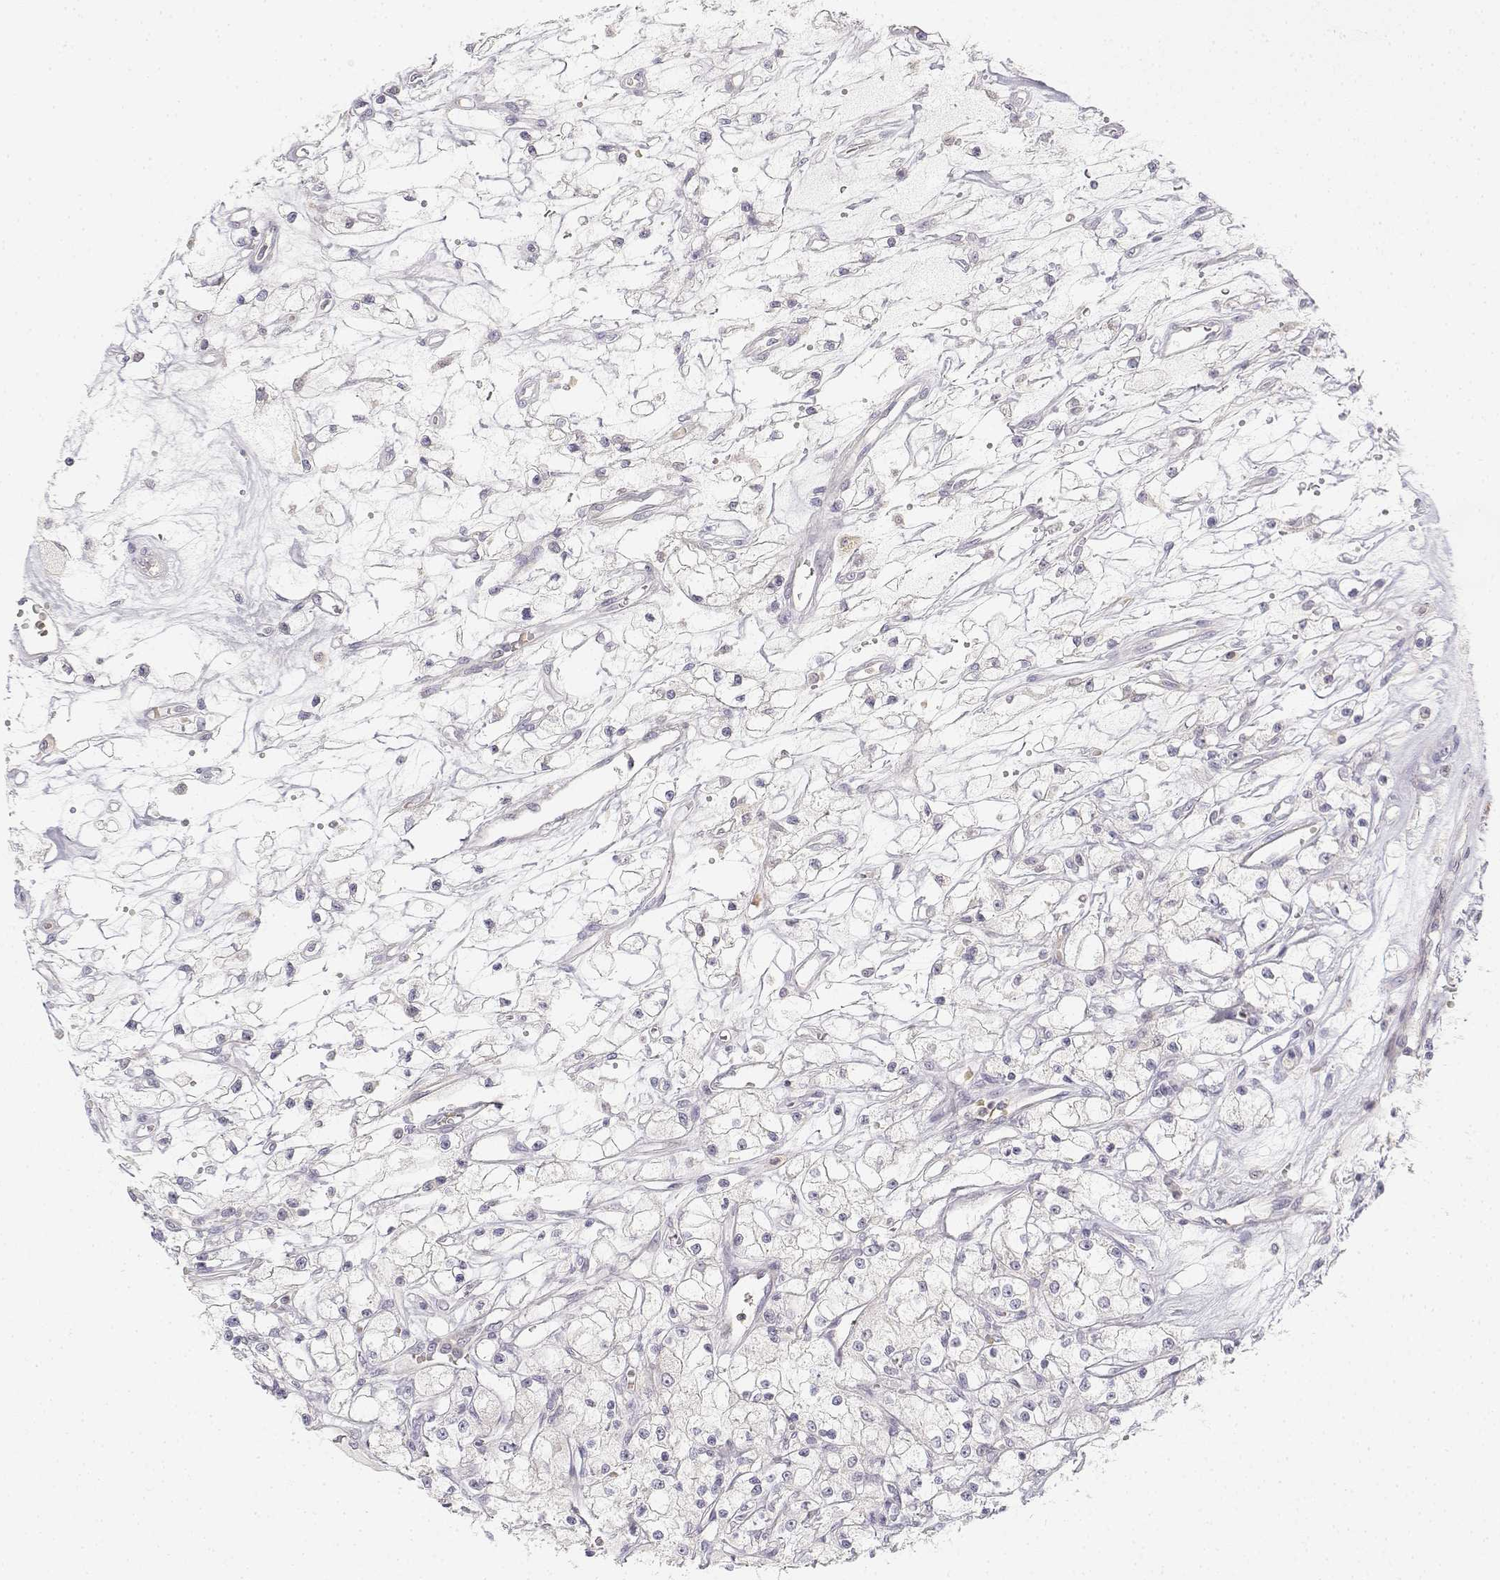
{"staining": {"intensity": "negative", "quantity": "none", "location": "none"}, "tissue": "renal cancer", "cell_type": "Tumor cells", "image_type": "cancer", "snomed": [{"axis": "morphology", "description": "Adenocarcinoma, NOS"}, {"axis": "topography", "description": "Kidney"}], "caption": "High magnification brightfield microscopy of renal cancer stained with DAB (brown) and counterstained with hematoxylin (blue): tumor cells show no significant expression.", "gene": "GLIPR1L2", "patient": {"sex": "female", "age": 59}}